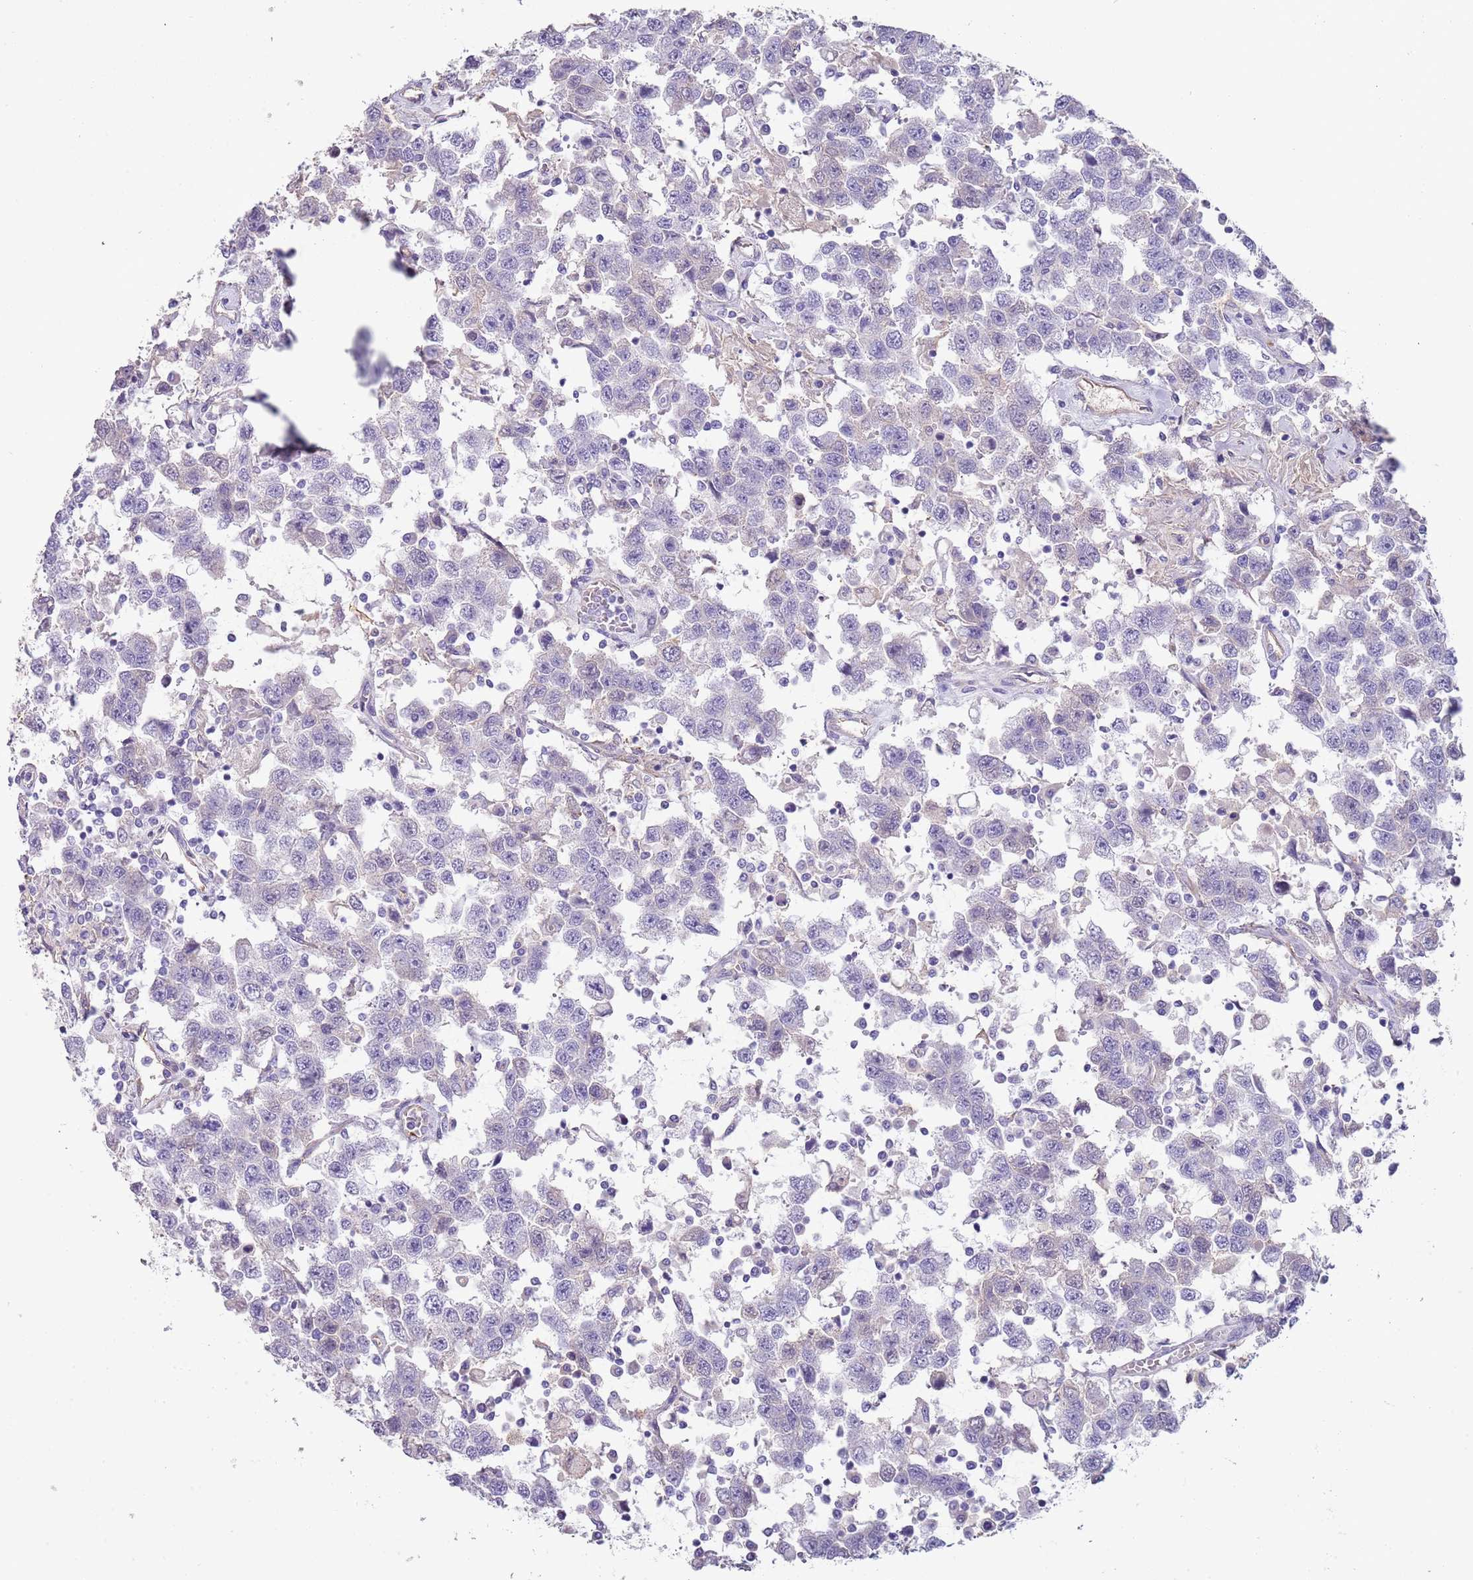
{"staining": {"intensity": "negative", "quantity": "none", "location": "none"}, "tissue": "testis cancer", "cell_type": "Tumor cells", "image_type": "cancer", "snomed": [{"axis": "morphology", "description": "Seminoma, NOS"}, {"axis": "topography", "description": "Testis"}], "caption": "Immunohistochemical staining of human testis cancer (seminoma) displays no significant expression in tumor cells. (Brightfield microscopy of DAB IHC at high magnification).", "gene": "NBPF3", "patient": {"sex": "male", "age": 41}}